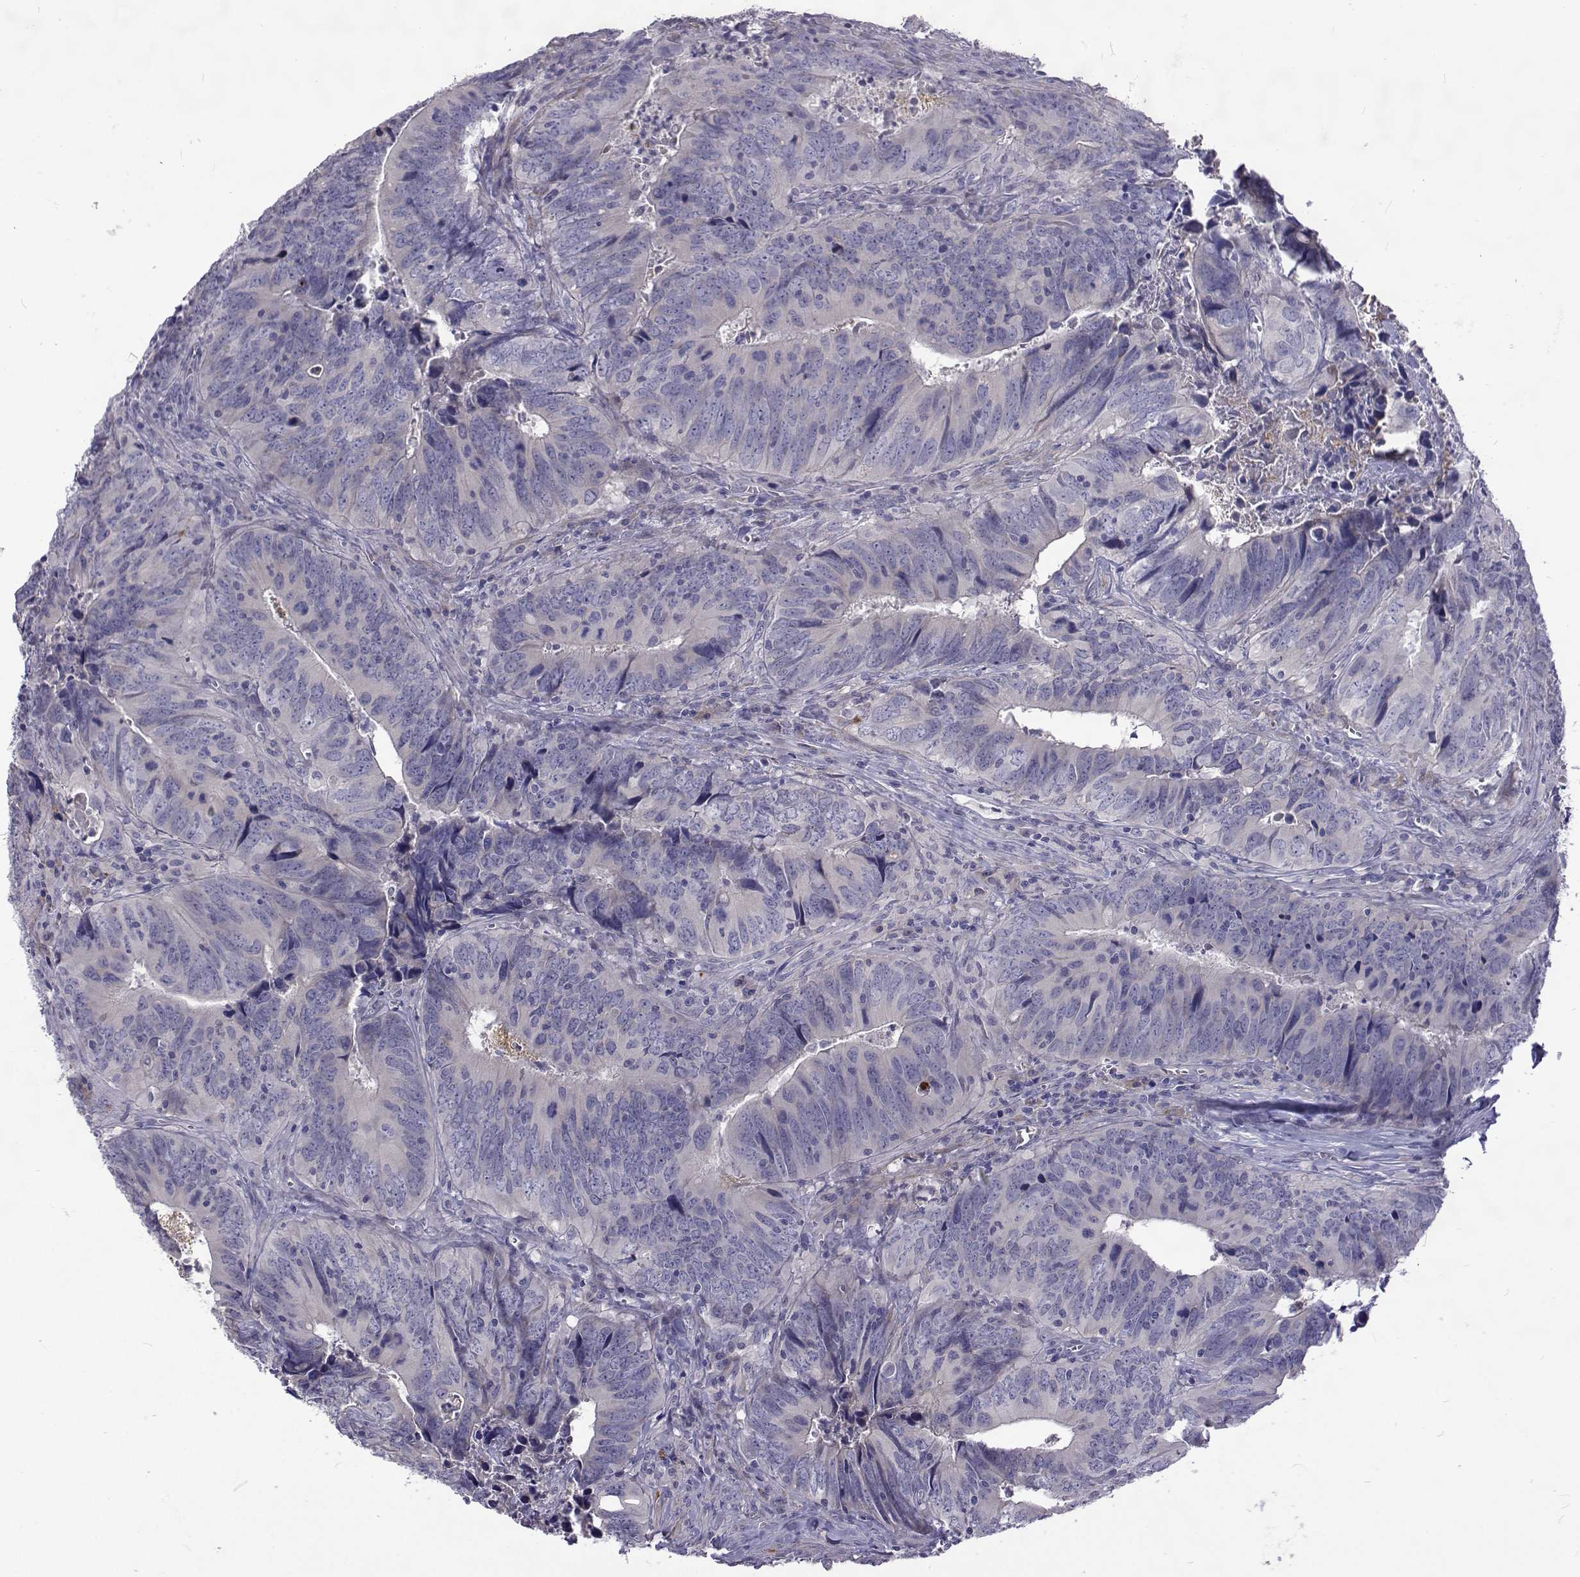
{"staining": {"intensity": "negative", "quantity": "none", "location": "none"}, "tissue": "colorectal cancer", "cell_type": "Tumor cells", "image_type": "cancer", "snomed": [{"axis": "morphology", "description": "Adenocarcinoma, NOS"}, {"axis": "topography", "description": "Colon"}], "caption": "IHC micrograph of neoplastic tissue: human colorectal cancer (adenocarcinoma) stained with DAB (3,3'-diaminobenzidine) exhibits no significant protein positivity in tumor cells.", "gene": "NPR3", "patient": {"sex": "female", "age": 82}}